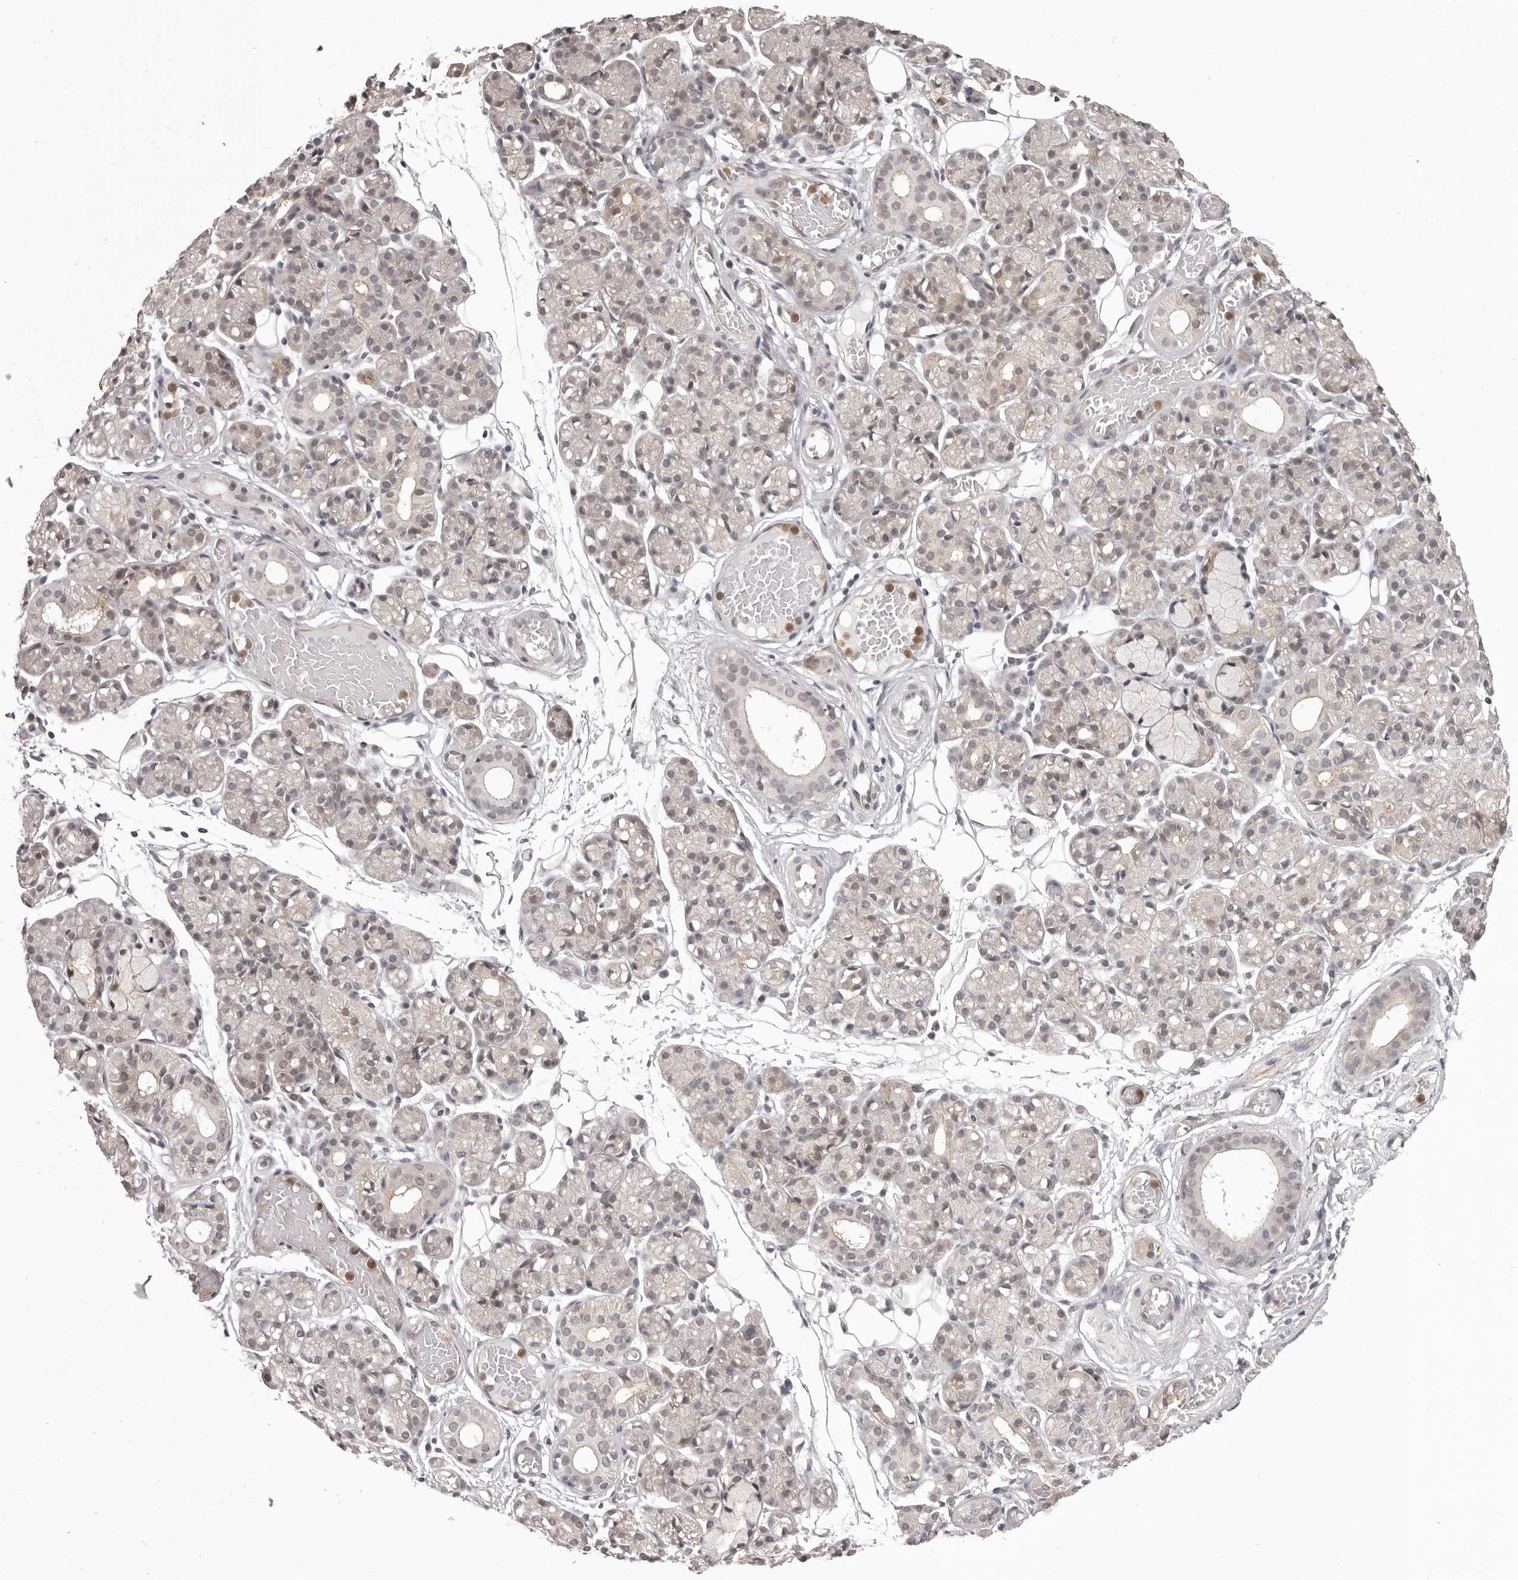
{"staining": {"intensity": "weak", "quantity": "<25%", "location": "cytoplasmic/membranous,nuclear"}, "tissue": "salivary gland", "cell_type": "Glandular cells", "image_type": "normal", "snomed": [{"axis": "morphology", "description": "Normal tissue, NOS"}, {"axis": "topography", "description": "Salivary gland"}], "caption": "Protein analysis of benign salivary gland exhibits no significant staining in glandular cells.", "gene": "RNF2", "patient": {"sex": "male", "age": 63}}